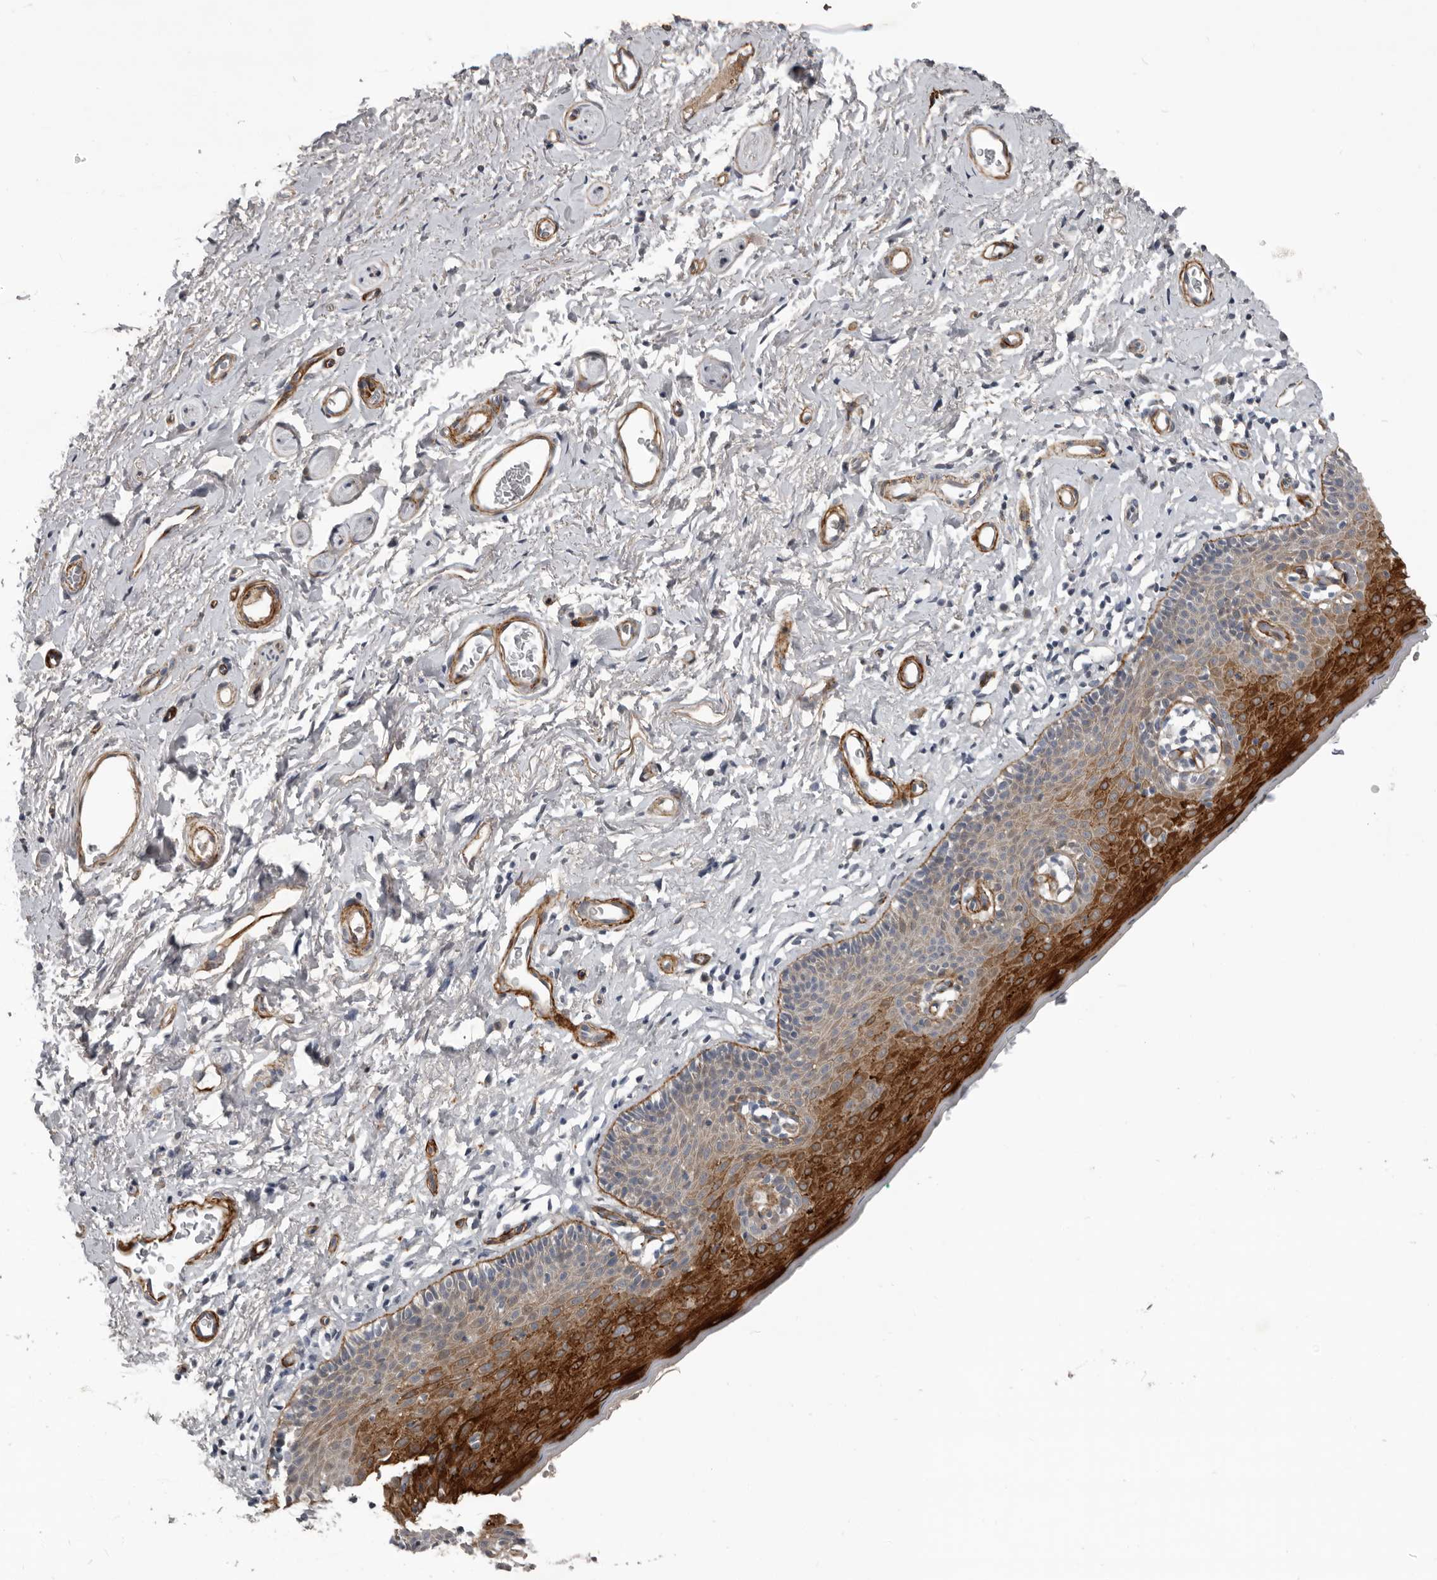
{"staining": {"intensity": "strong", "quantity": "25%-75%", "location": "cytoplasmic/membranous"}, "tissue": "skin", "cell_type": "Epidermal cells", "image_type": "normal", "snomed": [{"axis": "morphology", "description": "Normal tissue, NOS"}, {"axis": "topography", "description": "Vulva"}], "caption": "The immunohistochemical stain labels strong cytoplasmic/membranous staining in epidermal cells of benign skin. (brown staining indicates protein expression, while blue staining denotes nuclei).", "gene": "C1orf216", "patient": {"sex": "female", "age": 66}}